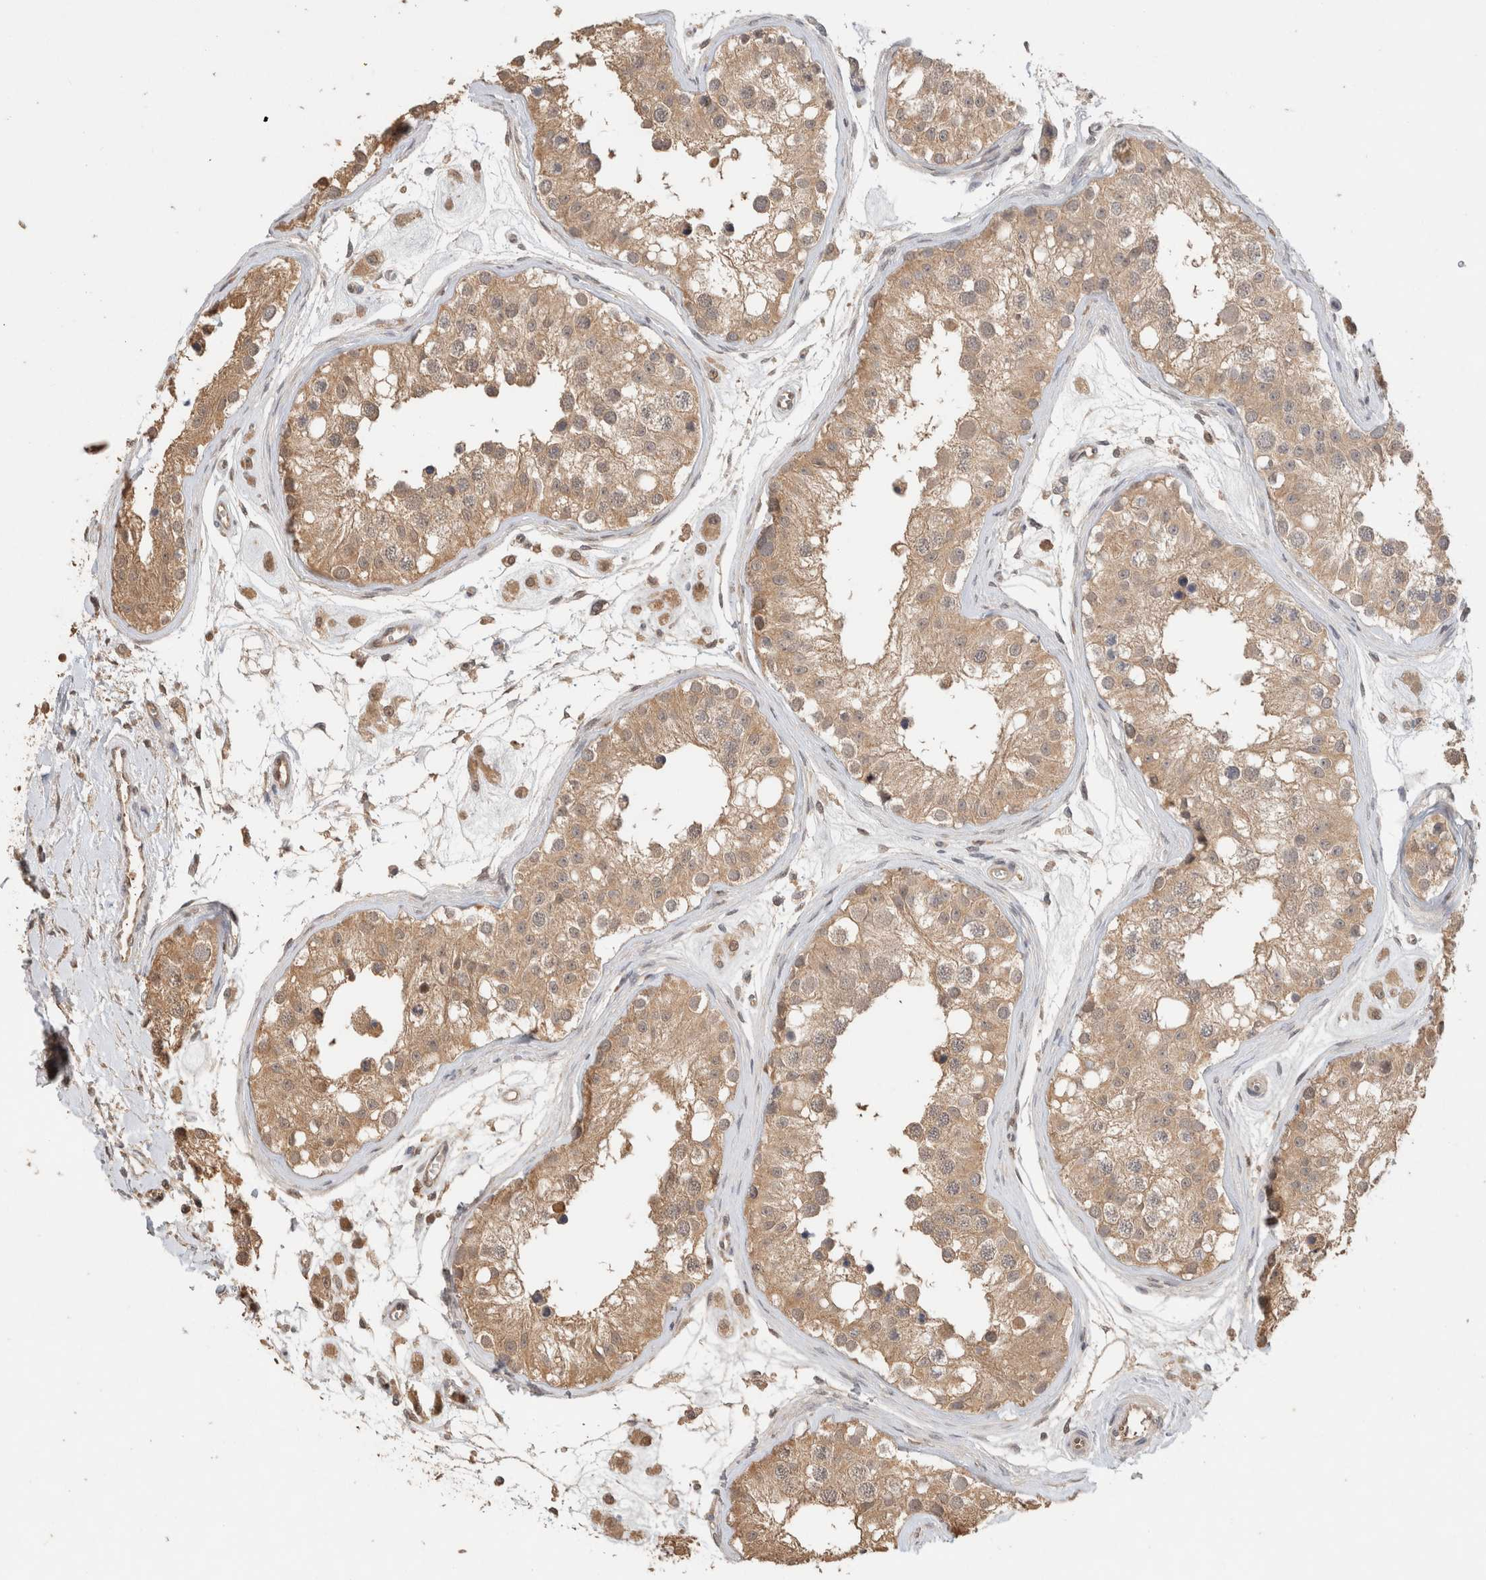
{"staining": {"intensity": "weak", "quantity": ">75%", "location": "cytoplasmic/membranous,nuclear"}, "tissue": "testis", "cell_type": "Cells in seminiferous ducts", "image_type": "normal", "snomed": [{"axis": "morphology", "description": "Normal tissue, NOS"}, {"axis": "morphology", "description": "Adenocarcinoma, metastatic, NOS"}, {"axis": "topography", "description": "Testis"}], "caption": "Protein staining of normal testis exhibits weak cytoplasmic/membranous,nuclear expression in about >75% of cells in seminiferous ducts.", "gene": "YWHAH", "patient": {"sex": "male", "age": 26}}